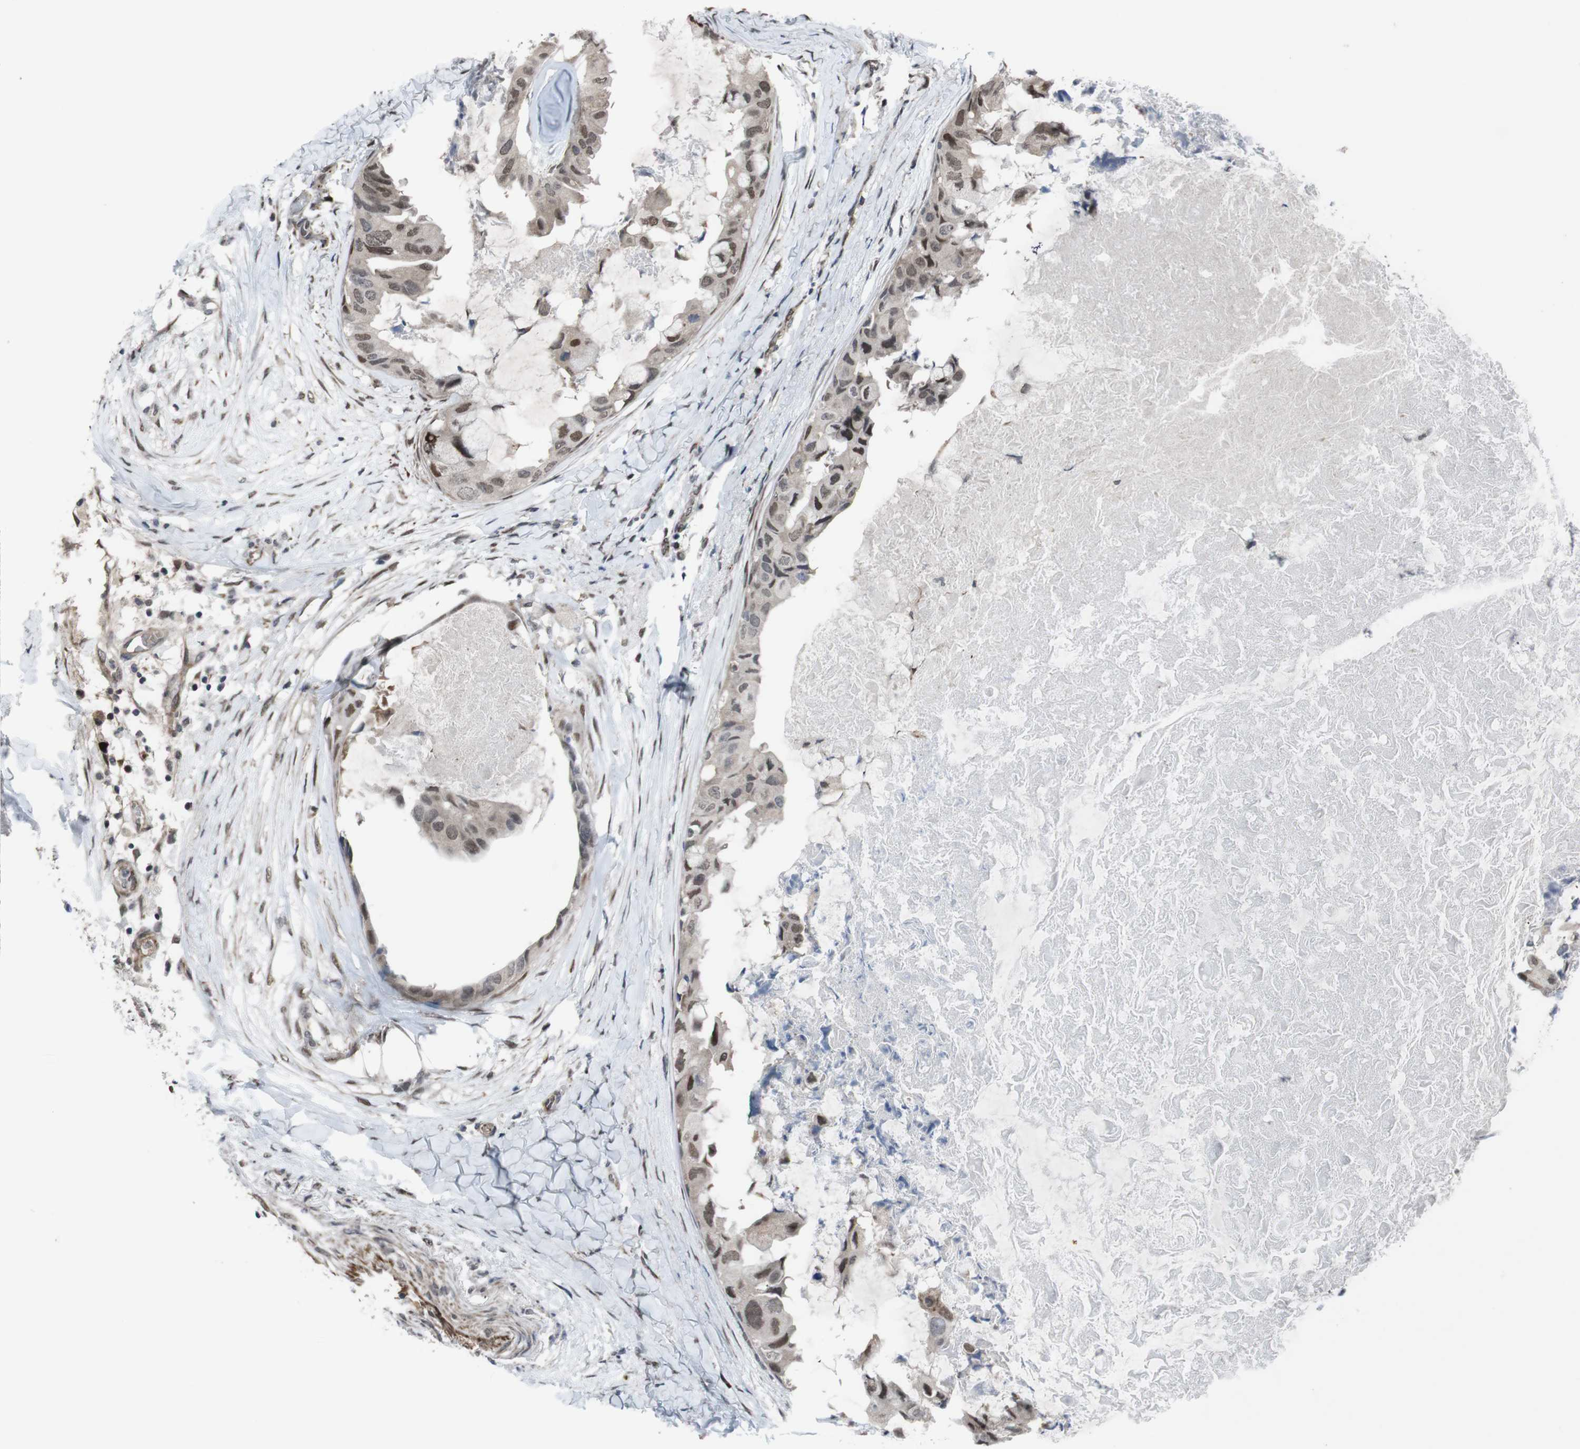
{"staining": {"intensity": "moderate", "quantity": ">75%", "location": "nuclear"}, "tissue": "breast cancer", "cell_type": "Tumor cells", "image_type": "cancer", "snomed": [{"axis": "morphology", "description": "Duct carcinoma"}, {"axis": "topography", "description": "Breast"}], "caption": "A brown stain shows moderate nuclear positivity of a protein in human intraductal carcinoma (breast) tumor cells.", "gene": "SS18L1", "patient": {"sex": "female", "age": 40}}